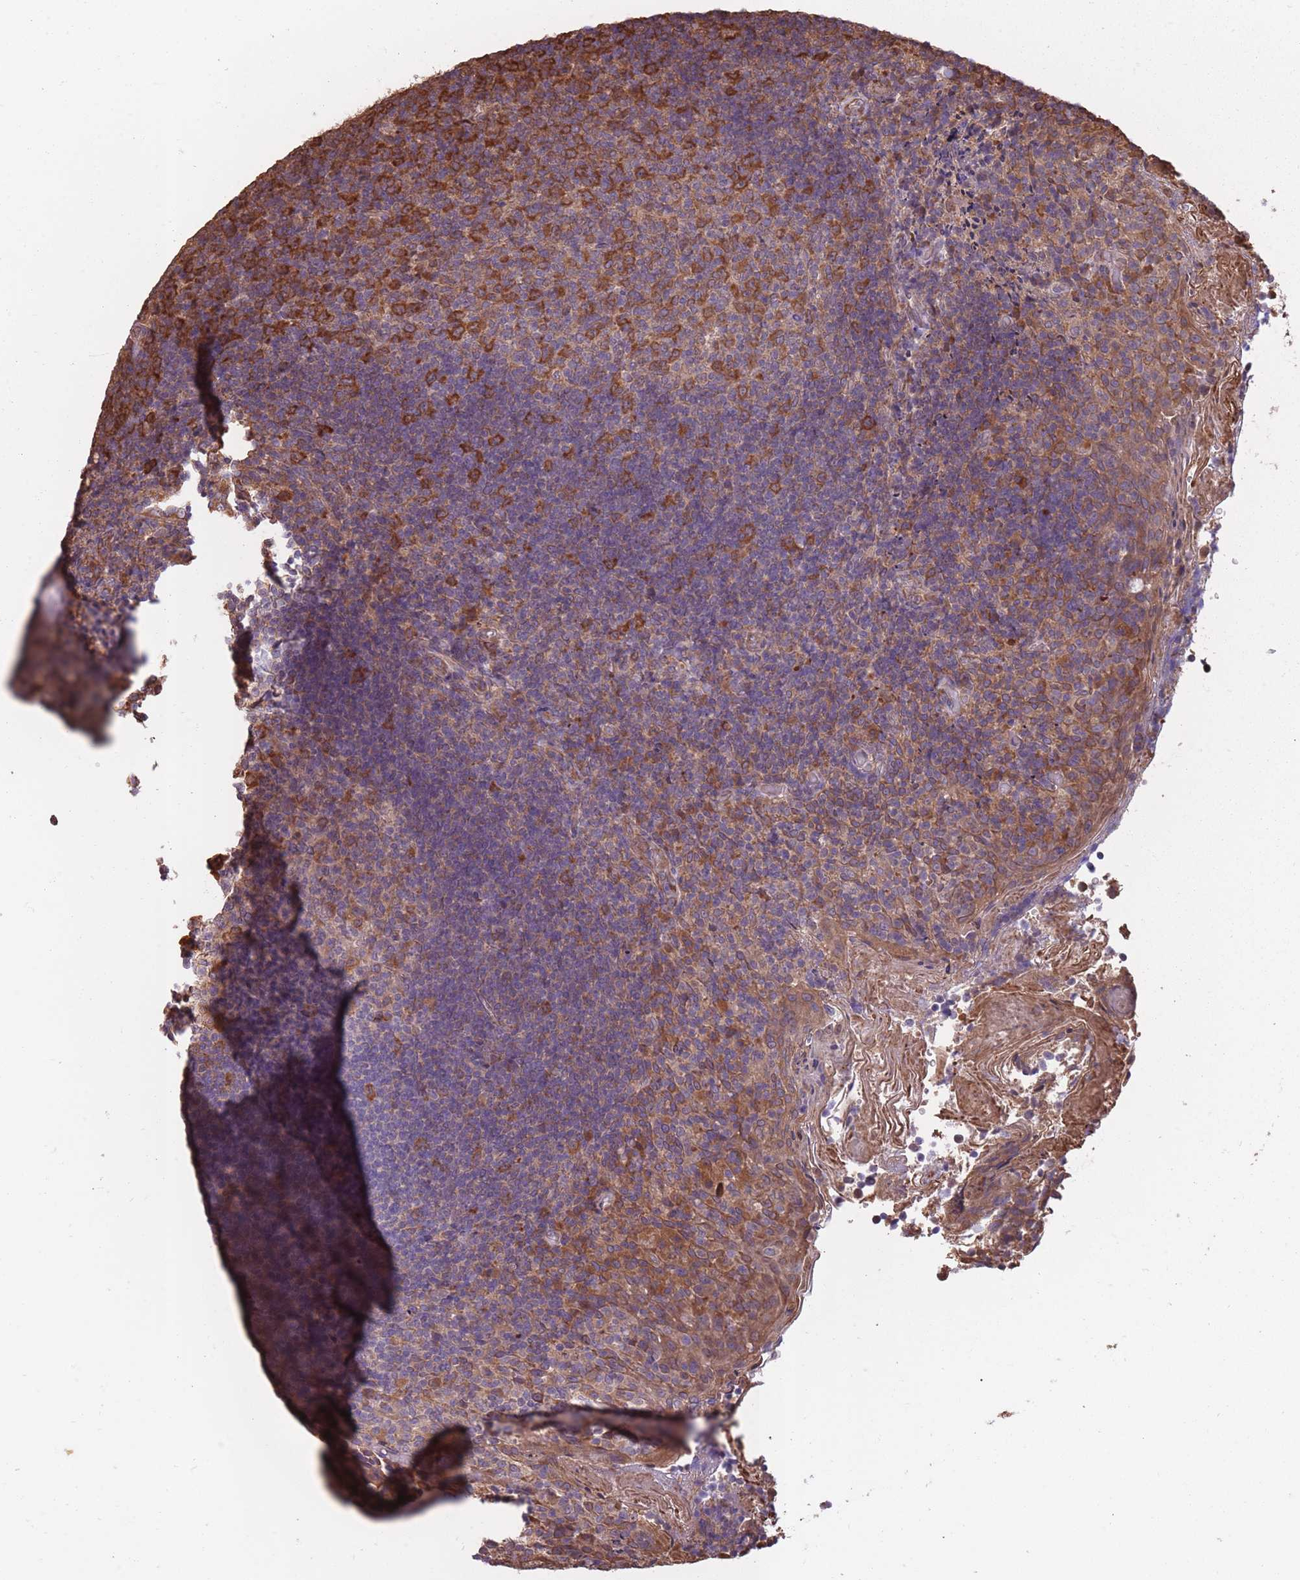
{"staining": {"intensity": "moderate", "quantity": "25%-75%", "location": "cytoplasmic/membranous"}, "tissue": "tonsil", "cell_type": "Germinal center cells", "image_type": "normal", "snomed": [{"axis": "morphology", "description": "Normal tissue, NOS"}, {"axis": "topography", "description": "Tonsil"}], "caption": "A high-resolution histopathology image shows IHC staining of benign tonsil, which exhibits moderate cytoplasmic/membranous staining in about 25%-75% of germinal center cells. Immunohistochemistry (ihc) stains the protein of interest in brown and the nuclei are stained blue.", "gene": "ARL13B", "patient": {"sex": "female", "age": 10}}